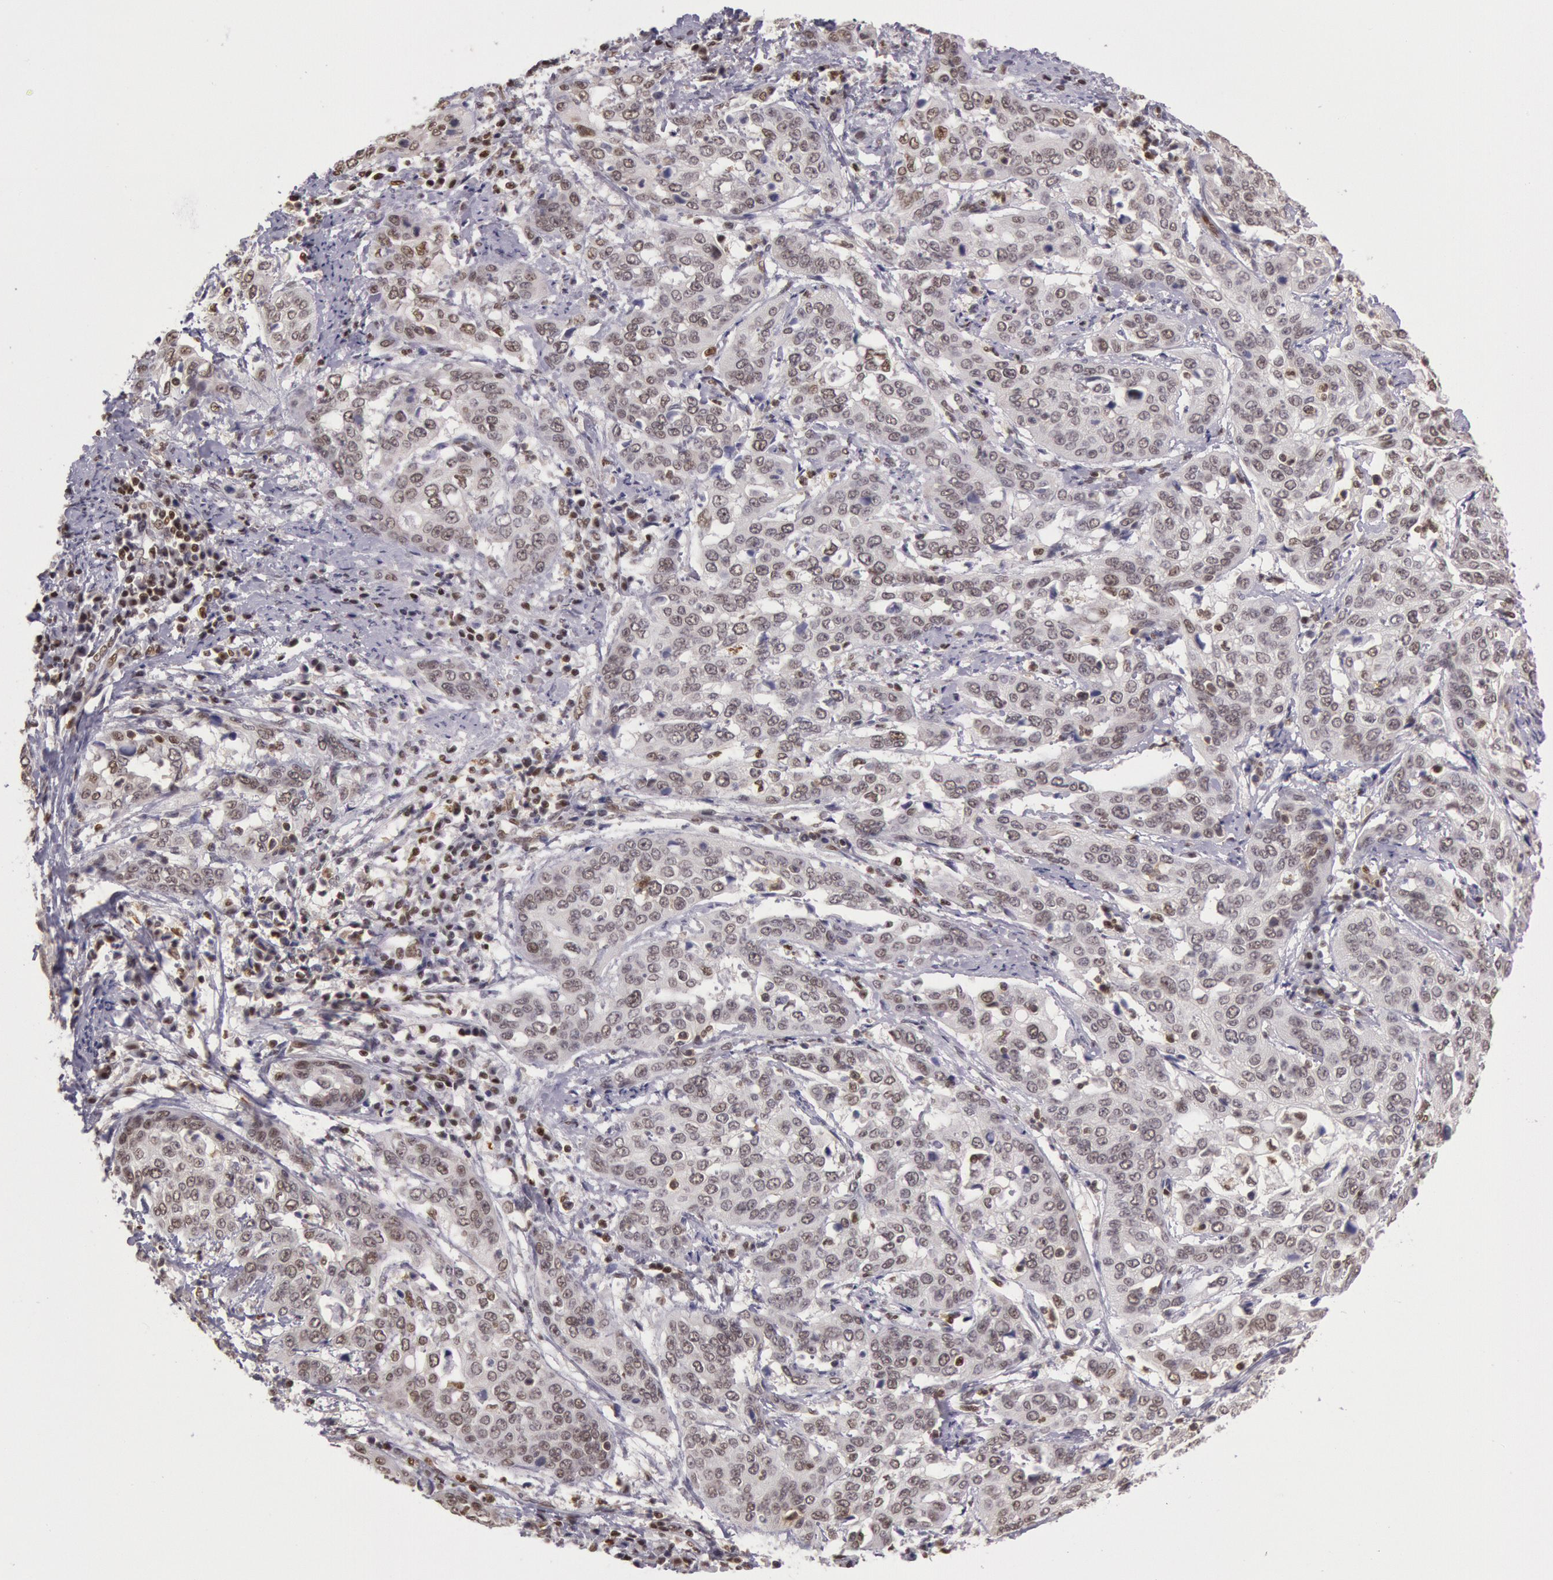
{"staining": {"intensity": "weak", "quantity": ">75%", "location": "nuclear"}, "tissue": "cervical cancer", "cell_type": "Tumor cells", "image_type": "cancer", "snomed": [{"axis": "morphology", "description": "Squamous cell carcinoma, NOS"}, {"axis": "topography", "description": "Cervix"}], "caption": "Tumor cells exhibit low levels of weak nuclear staining in about >75% of cells in human squamous cell carcinoma (cervical).", "gene": "ESS2", "patient": {"sex": "female", "age": 41}}